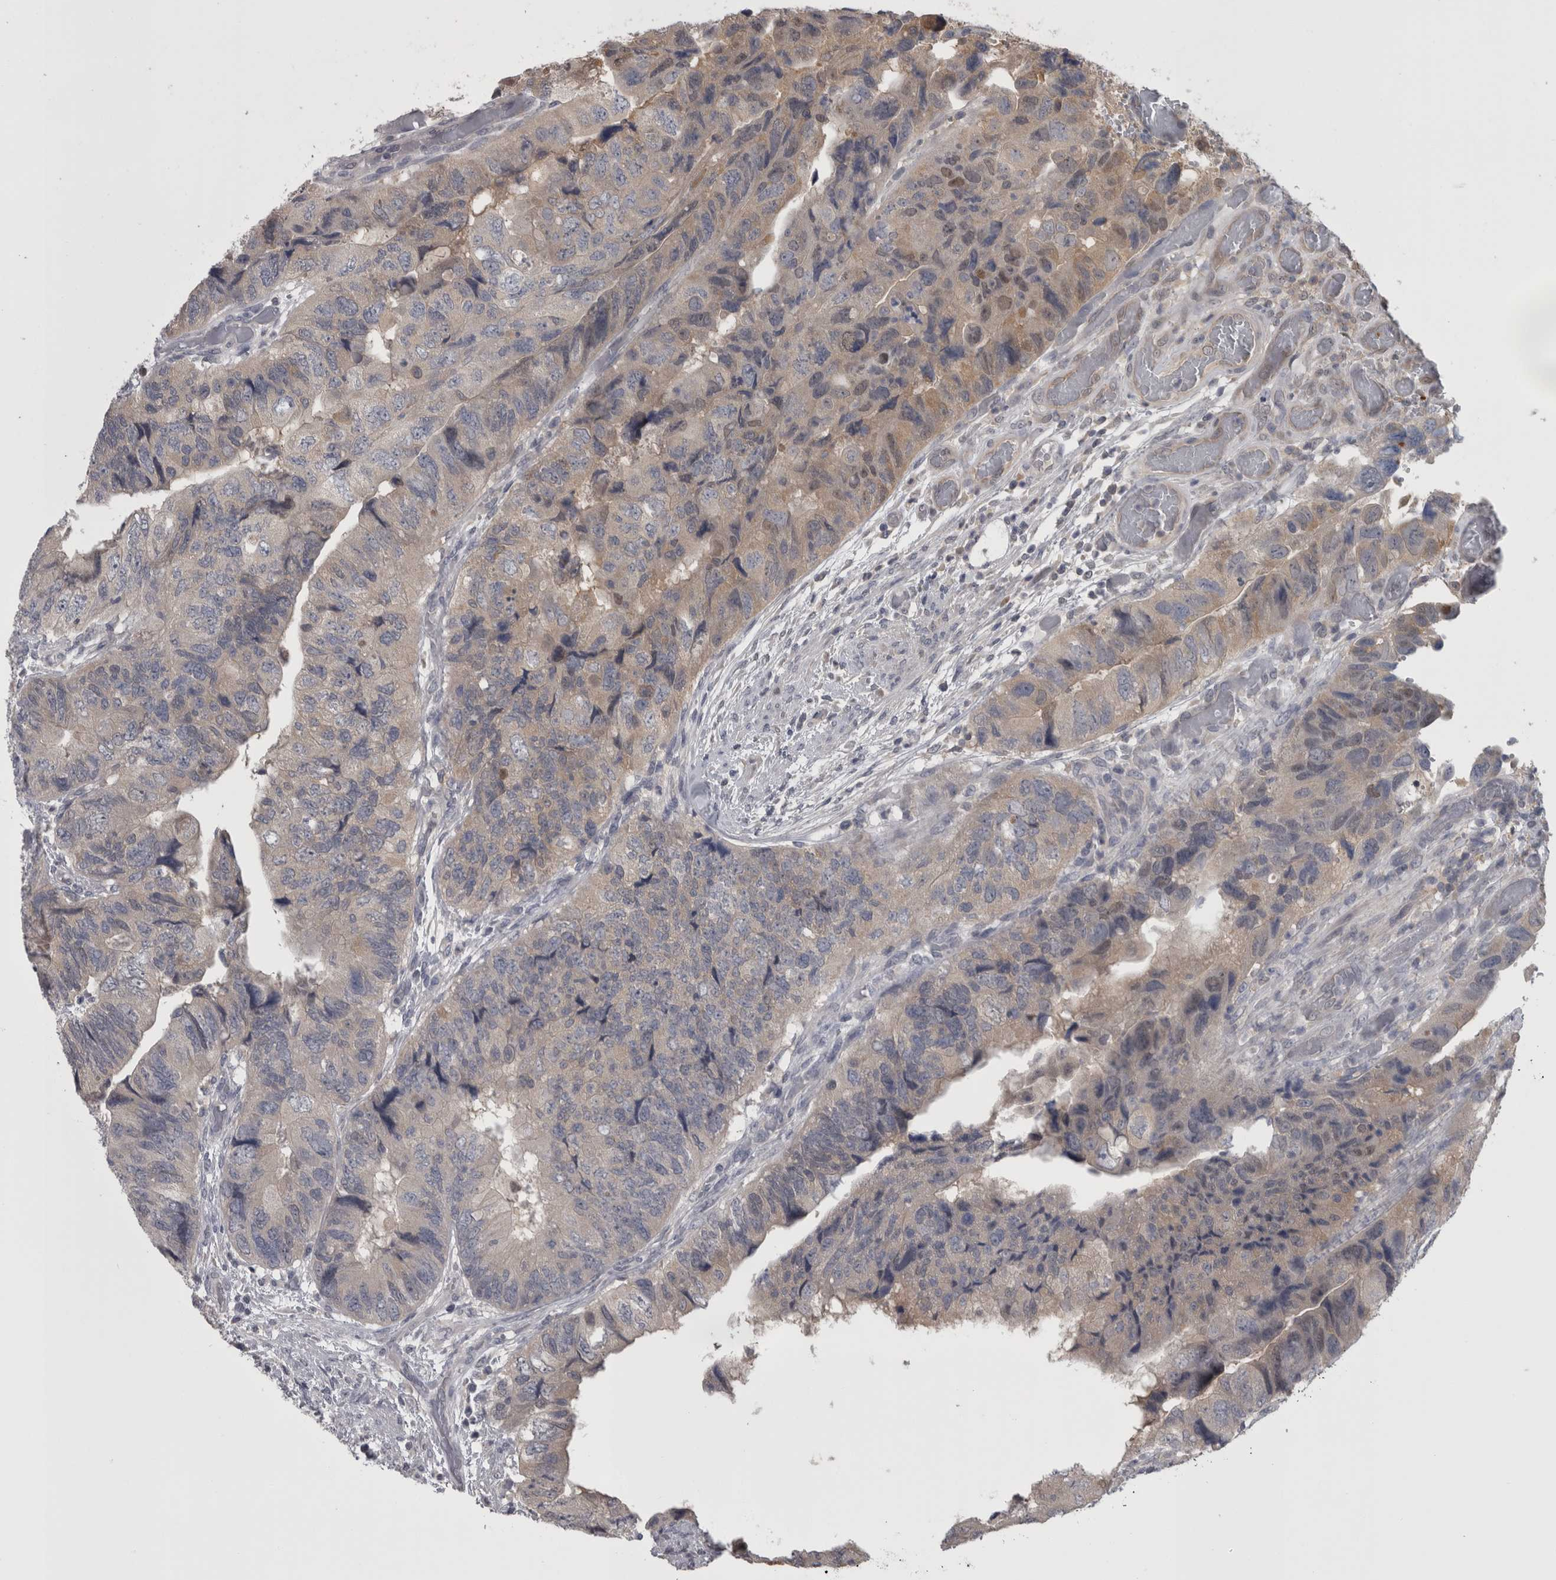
{"staining": {"intensity": "moderate", "quantity": "25%-75%", "location": "cytoplasmic/membranous"}, "tissue": "colorectal cancer", "cell_type": "Tumor cells", "image_type": "cancer", "snomed": [{"axis": "morphology", "description": "Adenocarcinoma, NOS"}, {"axis": "topography", "description": "Rectum"}], "caption": "There is medium levels of moderate cytoplasmic/membranous expression in tumor cells of colorectal adenocarcinoma, as demonstrated by immunohistochemical staining (brown color).", "gene": "APRT", "patient": {"sex": "male", "age": 63}}